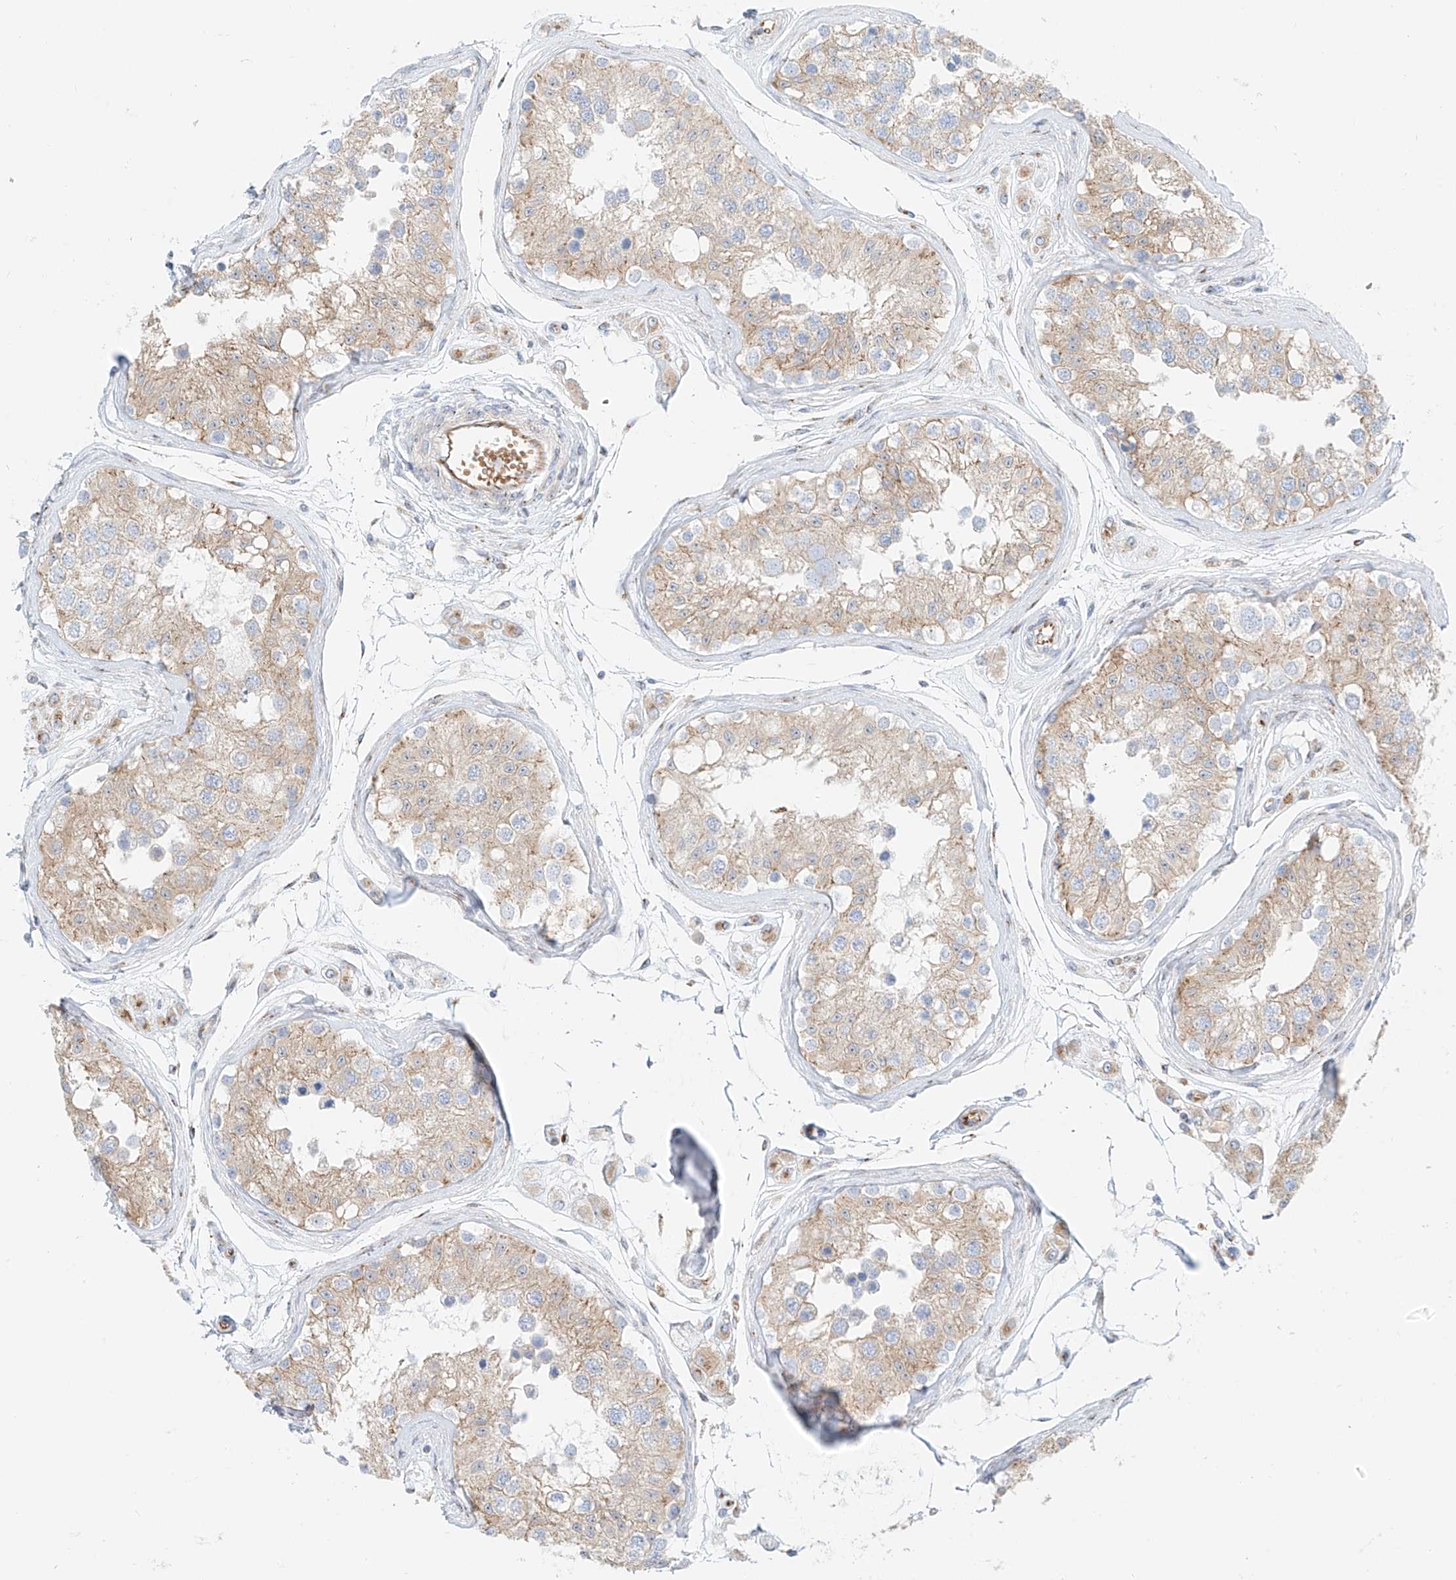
{"staining": {"intensity": "weak", "quantity": "25%-75%", "location": "cytoplasmic/membranous"}, "tissue": "testis", "cell_type": "Cells in seminiferous ducts", "image_type": "normal", "snomed": [{"axis": "morphology", "description": "Normal tissue, NOS"}, {"axis": "morphology", "description": "Adenocarcinoma, metastatic, NOS"}, {"axis": "topography", "description": "Testis"}], "caption": "This is a histology image of IHC staining of normal testis, which shows weak positivity in the cytoplasmic/membranous of cells in seminiferous ducts.", "gene": "EIPR1", "patient": {"sex": "male", "age": 26}}